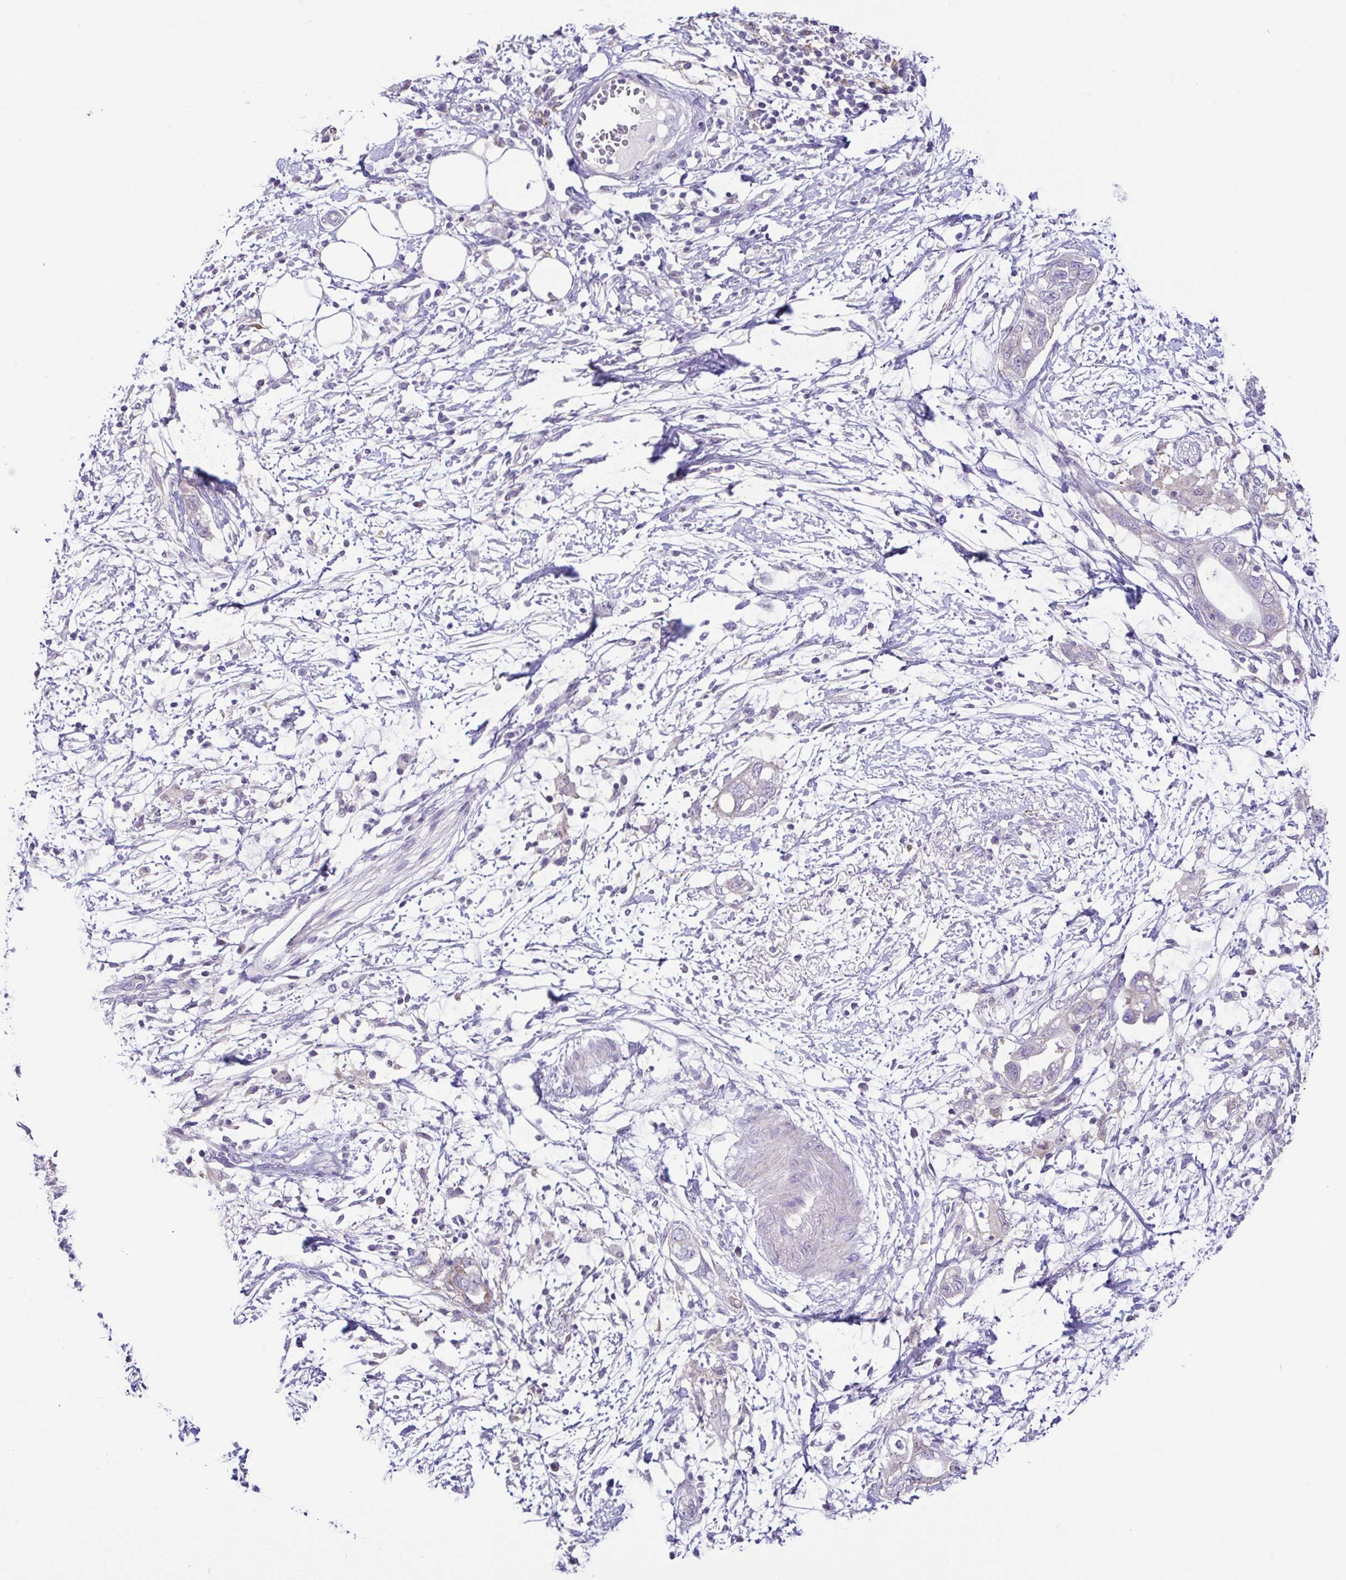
{"staining": {"intensity": "negative", "quantity": "none", "location": "none"}, "tissue": "pancreatic cancer", "cell_type": "Tumor cells", "image_type": "cancer", "snomed": [{"axis": "morphology", "description": "Adenocarcinoma, NOS"}, {"axis": "topography", "description": "Pancreas"}], "caption": "The micrograph shows no staining of tumor cells in adenocarcinoma (pancreatic).", "gene": "TERT", "patient": {"sex": "female", "age": 72}}